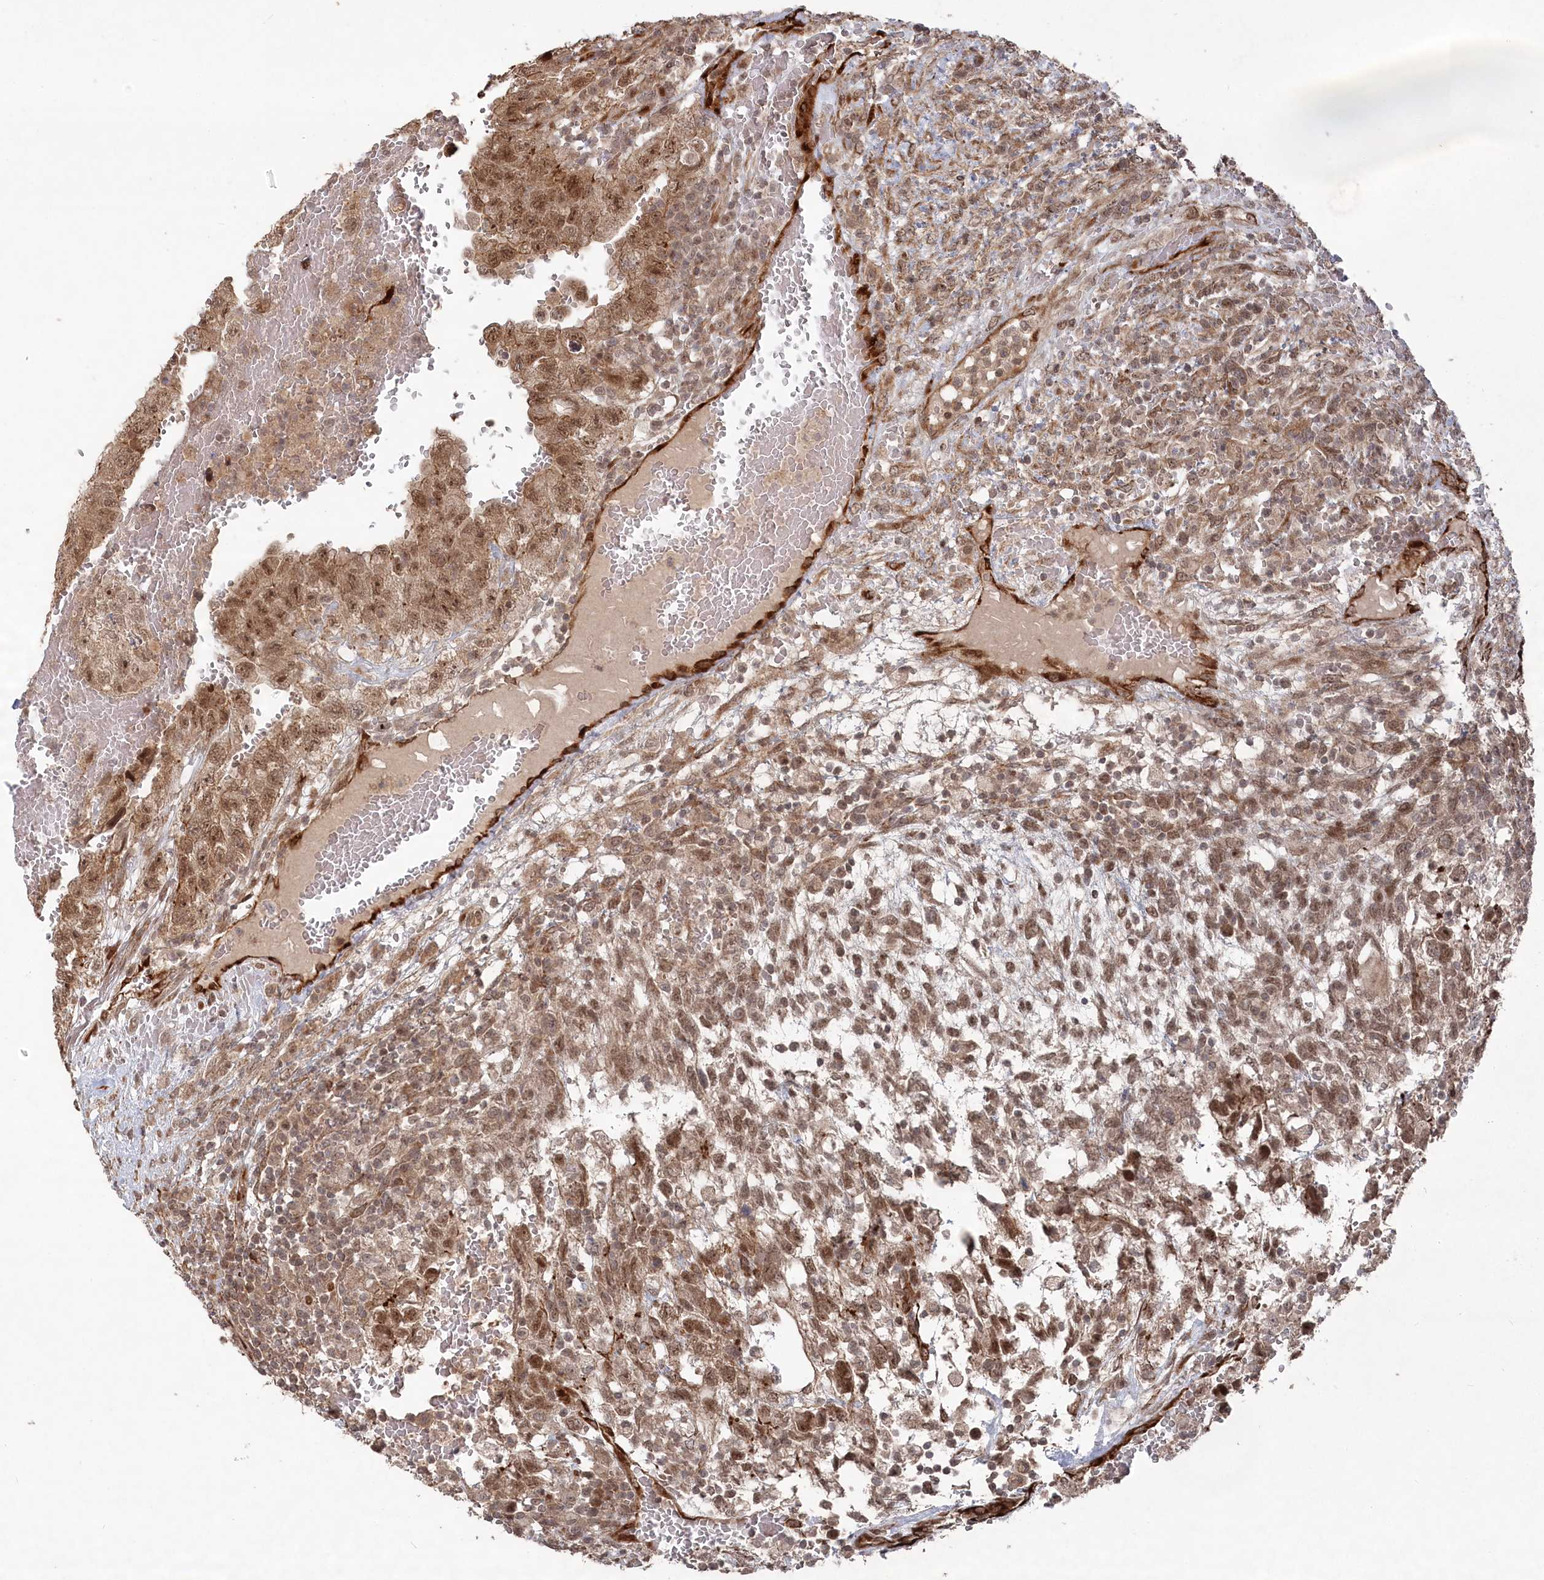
{"staining": {"intensity": "moderate", "quantity": ">75%", "location": "cytoplasmic/membranous,nuclear"}, "tissue": "testis cancer", "cell_type": "Tumor cells", "image_type": "cancer", "snomed": [{"axis": "morphology", "description": "Carcinoma, Embryonal, NOS"}, {"axis": "topography", "description": "Testis"}], "caption": "This is an image of immunohistochemistry staining of embryonal carcinoma (testis), which shows moderate expression in the cytoplasmic/membranous and nuclear of tumor cells.", "gene": "POLR3A", "patient": {"sex": "male", "age": 36}}